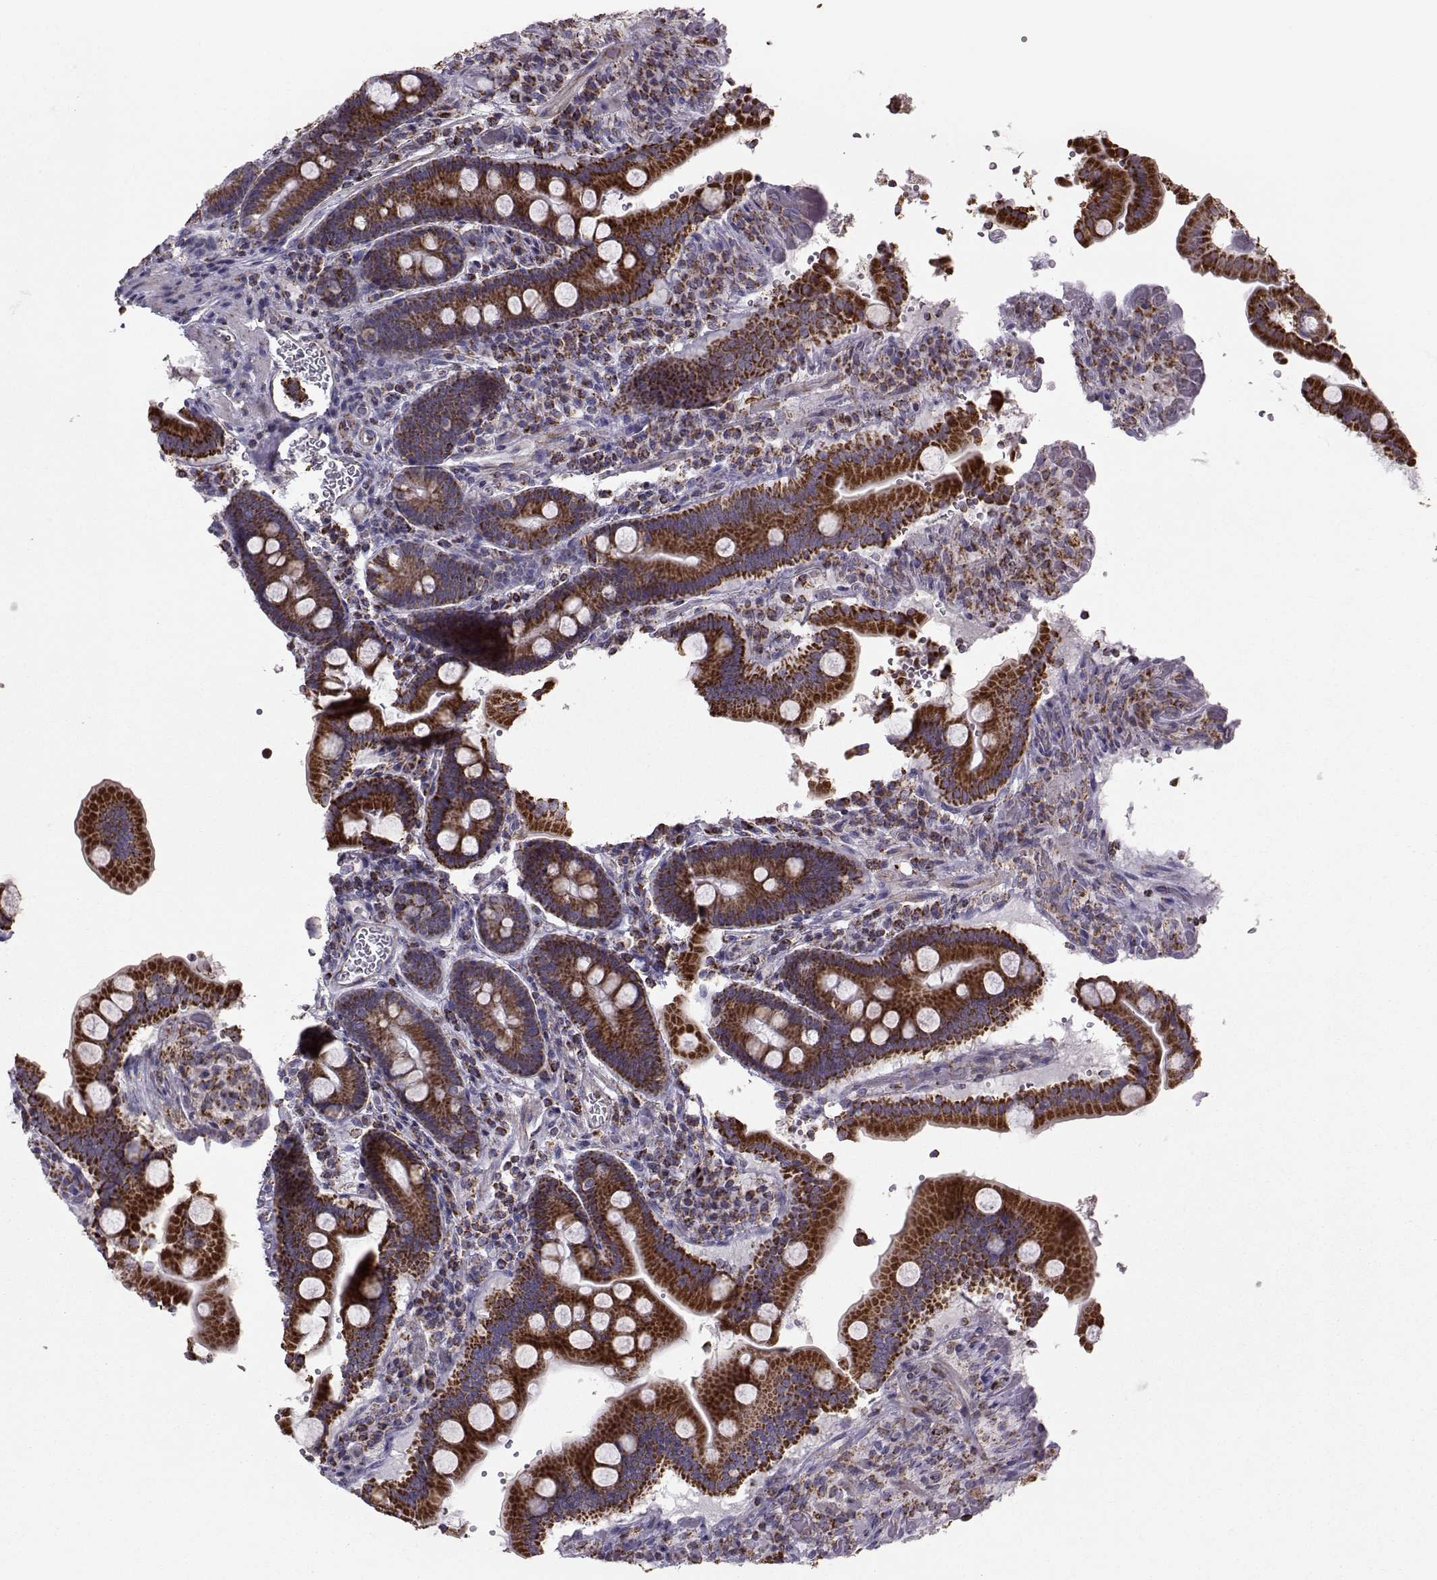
{"staining": {"intensity": "strong", "quantity": ">75%", "location": "cytoplasmic/membranous"}, "tissue": "duodenum", "cell_type": "Glandular cells", "image_type": "normal", "snomed": [{"axis": "morphology", "description": "Normal tissue, NOS"}, {"axis": "topography", "description": "Duodenum"}], "caption": "Glandular cells reveal high levels of strong cytoplasmic/membranous expression in approximately >75% of cells in unremarkable duodenum.", "gene": "NECAB3", "patient": {"sex": "female", "age": 62}}